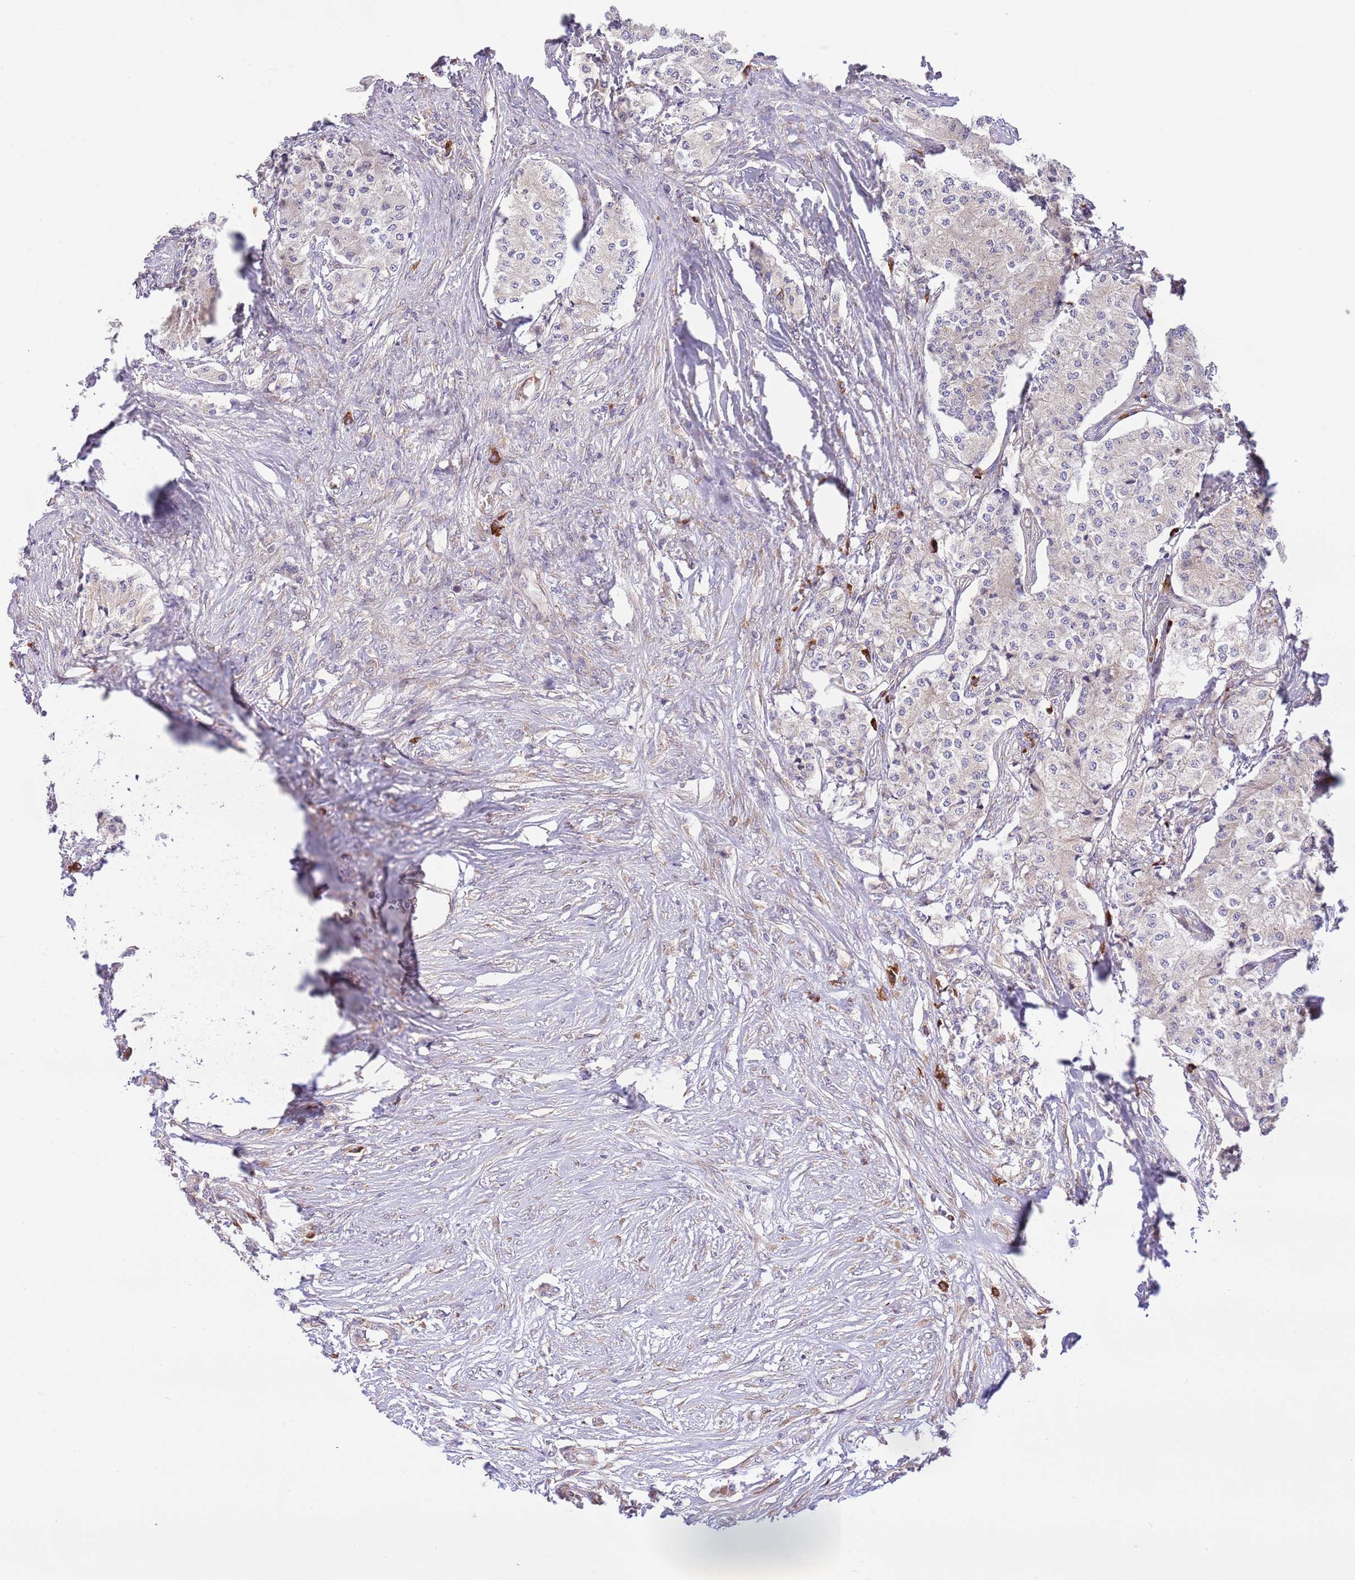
{"staining": {"intensity": "negative", "quantity": "none", "location": "none"}, "tissue": "carcinoid", "cell_type": "Tumor cells", "image_type": "cancer", "snomed": [{"axis": "morphology", "description": "Carcinoid, malignant, NOS"}, {"axis": "topography", "description": "Colon"}], "caption": "The image shows no staining of tumor cells in carcinoid (malignant).", "gene": "DAND5", "patient": {"sex": "female", "age": 52}}